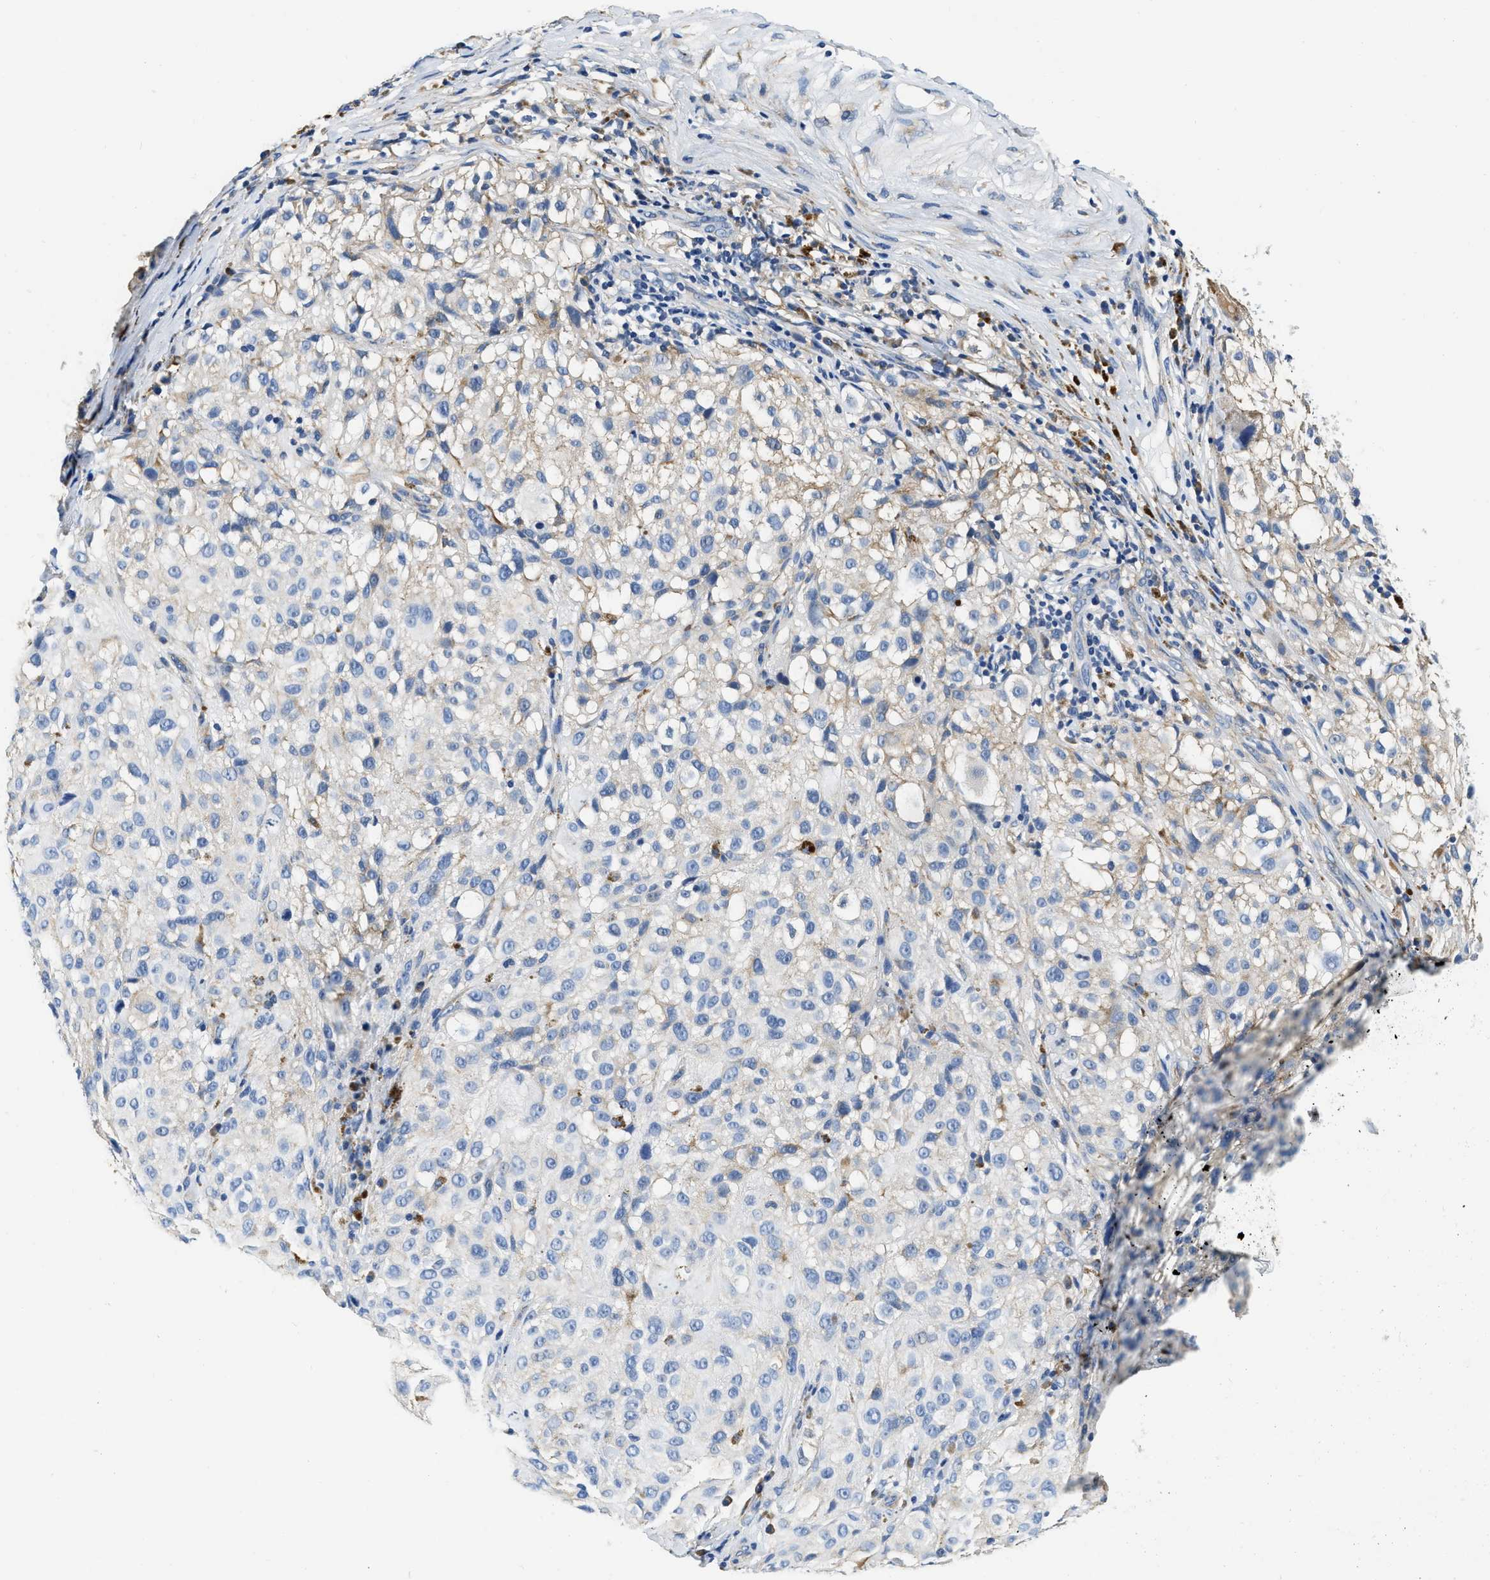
{"staining": {"intensity": "weak", "quantity": "<25%", "location": "cytoplasmic/membranous"}, "tissue": "melanoma", "cell_type": "Tumor cells", "image_type": "cancer", "snomed": [{"axis": "morphology", "description": "Necrosis, NOS"}, {"axis": "morphology", "description": "Malignant melanoma, NOS"}, {"axis": "topography", "description": "Skin"}], "caption": "Tumor cells show no significant protein staining in melanoma. (Immunohistochemistry, brightfield microscopy, high magnification).", "gene": "EIF2AK2", "patient": {"sex": "female", "age": 87}}